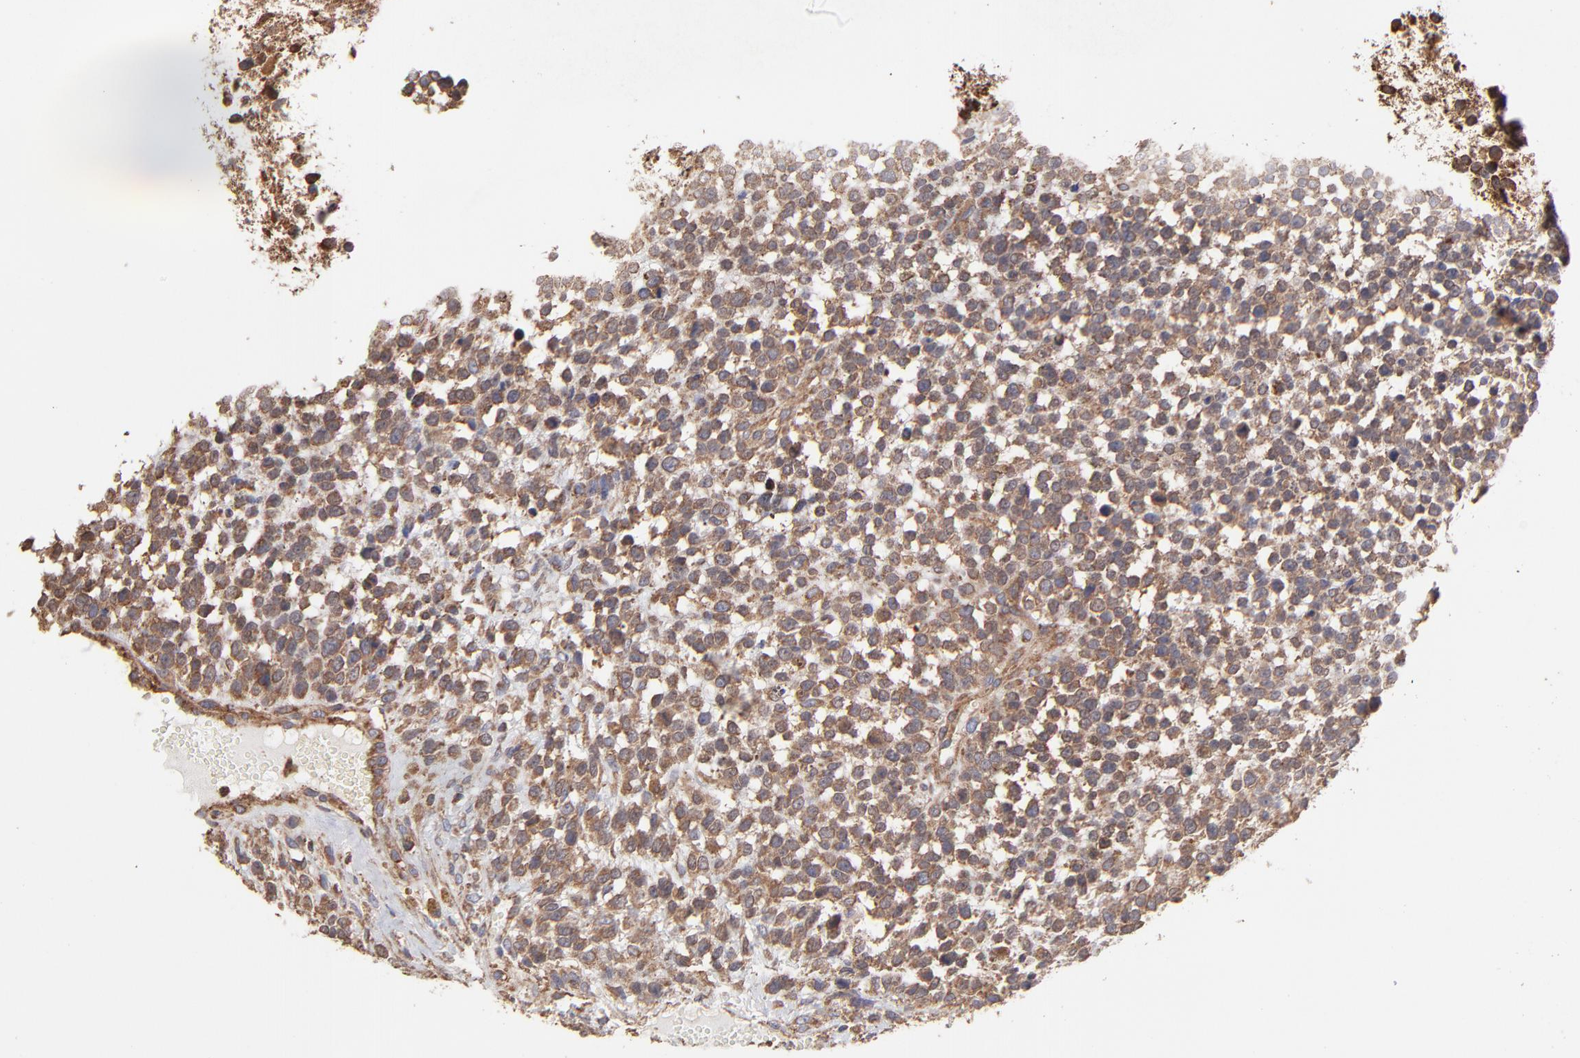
{"staining": {"intensity": "moderate", "quantity": ">75%", "location": "cytoplasmic/membranous"}, "tissue": "glioma", "cell_type": "Tumor cells", "image_type": "cancer", "snomed": [{"axis": "morphology", "description": "Glioma, malignant, High grade"}, {"axis": "topography", "description": "Brain"}], "caption": "Protein staining of malignant glioma (high-grade) tissue shows moderate cytoplasmic/membranous staining in approximately >75% of tumor cells.", "gene": "PFKM", "patient": {"sex": "male", "age": 66}}